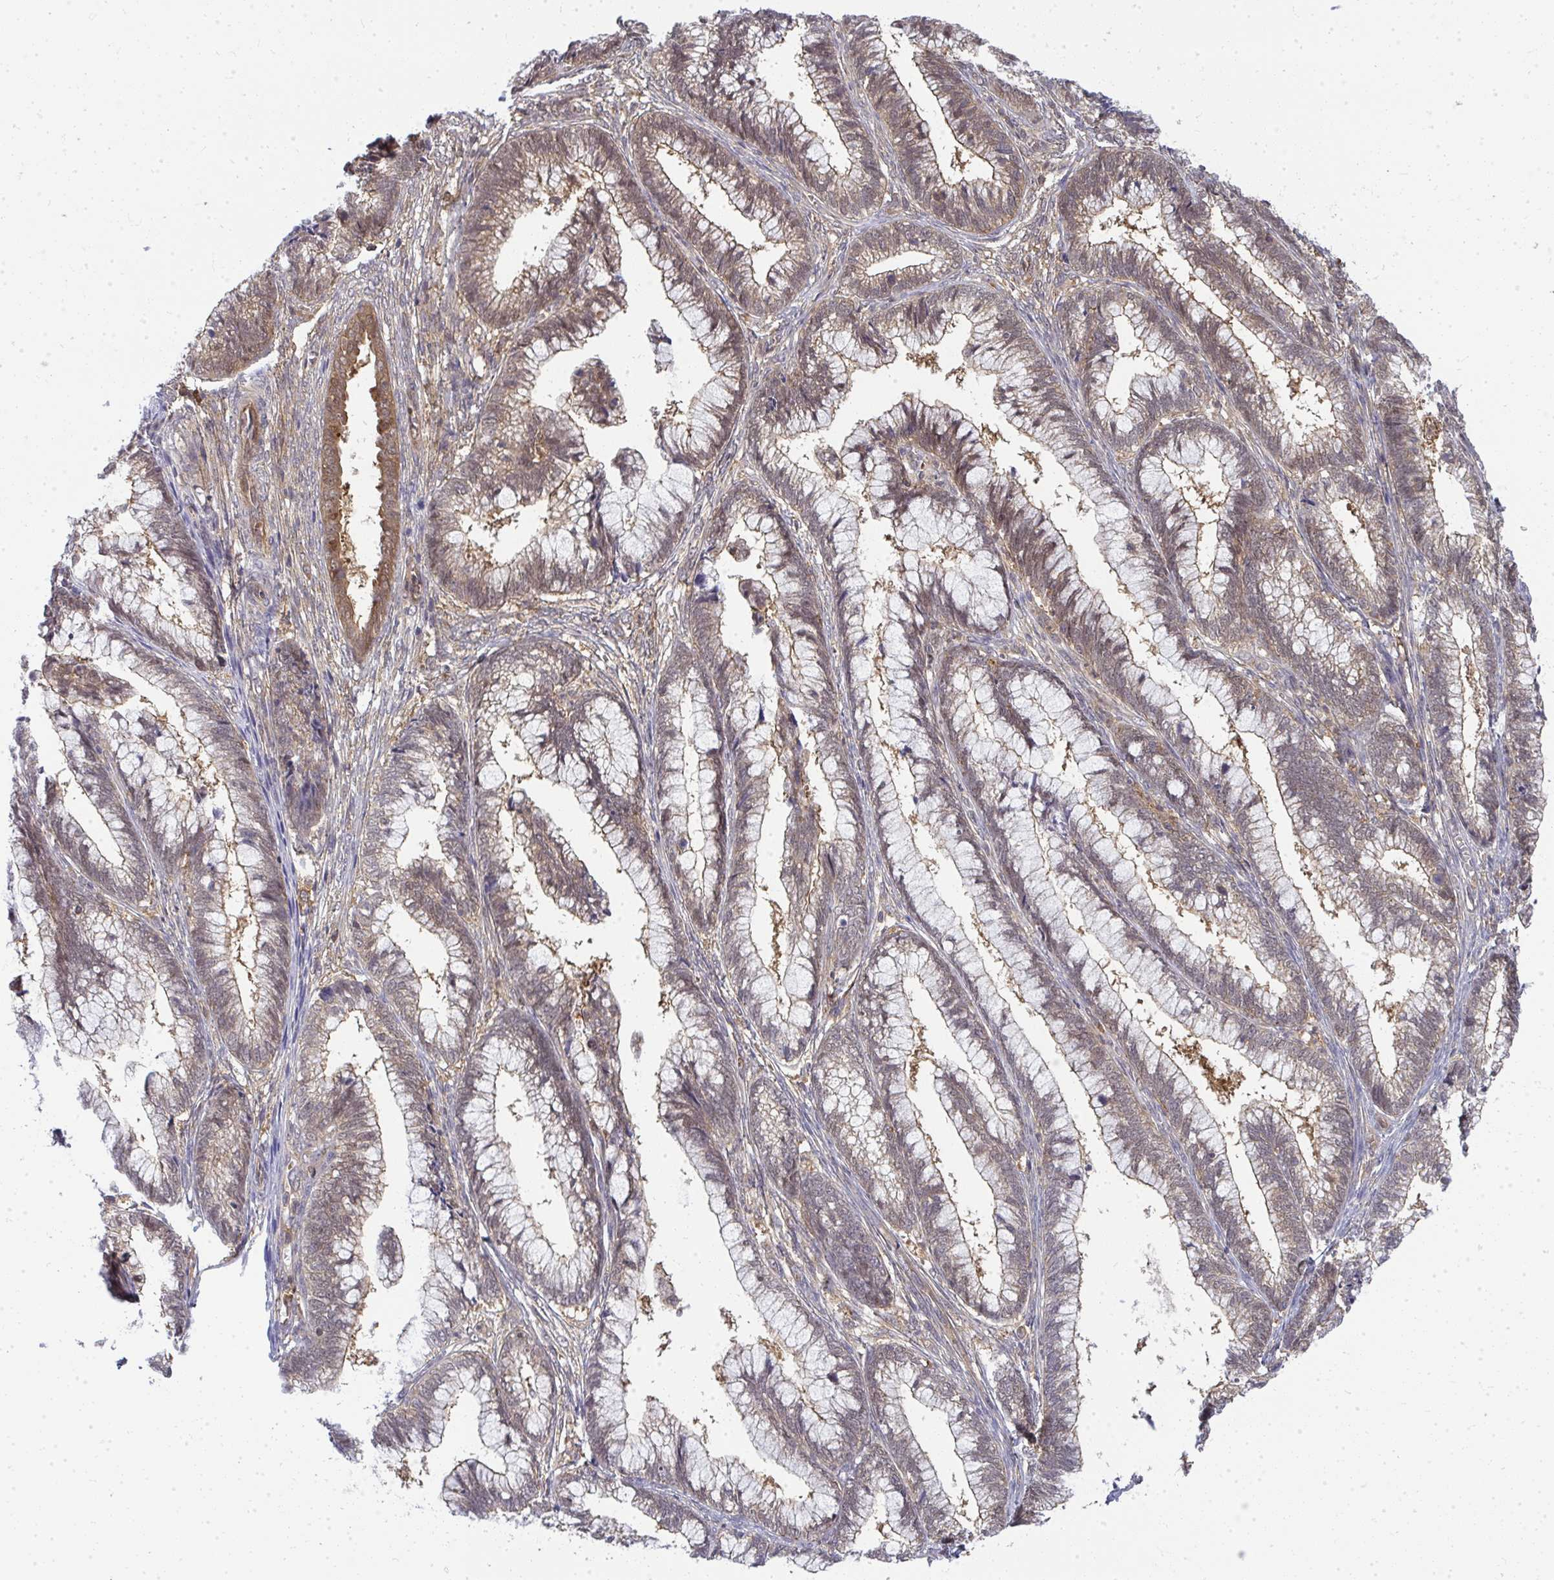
{"staining": {"intensity": "weak", "quantity": ">75%", "location": "cytoplasmic/membranous"}, "tissue": "cervical cancer", "cell_type": "Tumor cells", "image_type": "cancer", "snomed": [{"axis": "morphology", "description": "Adenocarcinoma, NOS"}, {"axis": "topography", "description": "Cervix"}], "caption": "Immunohistochemistry (IHC) micrograph of neoplastic tissue: cervical cancer (adenocarcinoma) stained using immunohistochemistry (IHC) shows low levels of weak protein expression localized specifically in the cytoplasmic/membranous of tumor cells, appearing as a cytoplasmic/membranous brown color.", "gene": "HDHD2", "patient": {"sex": "female", "age": 44}}